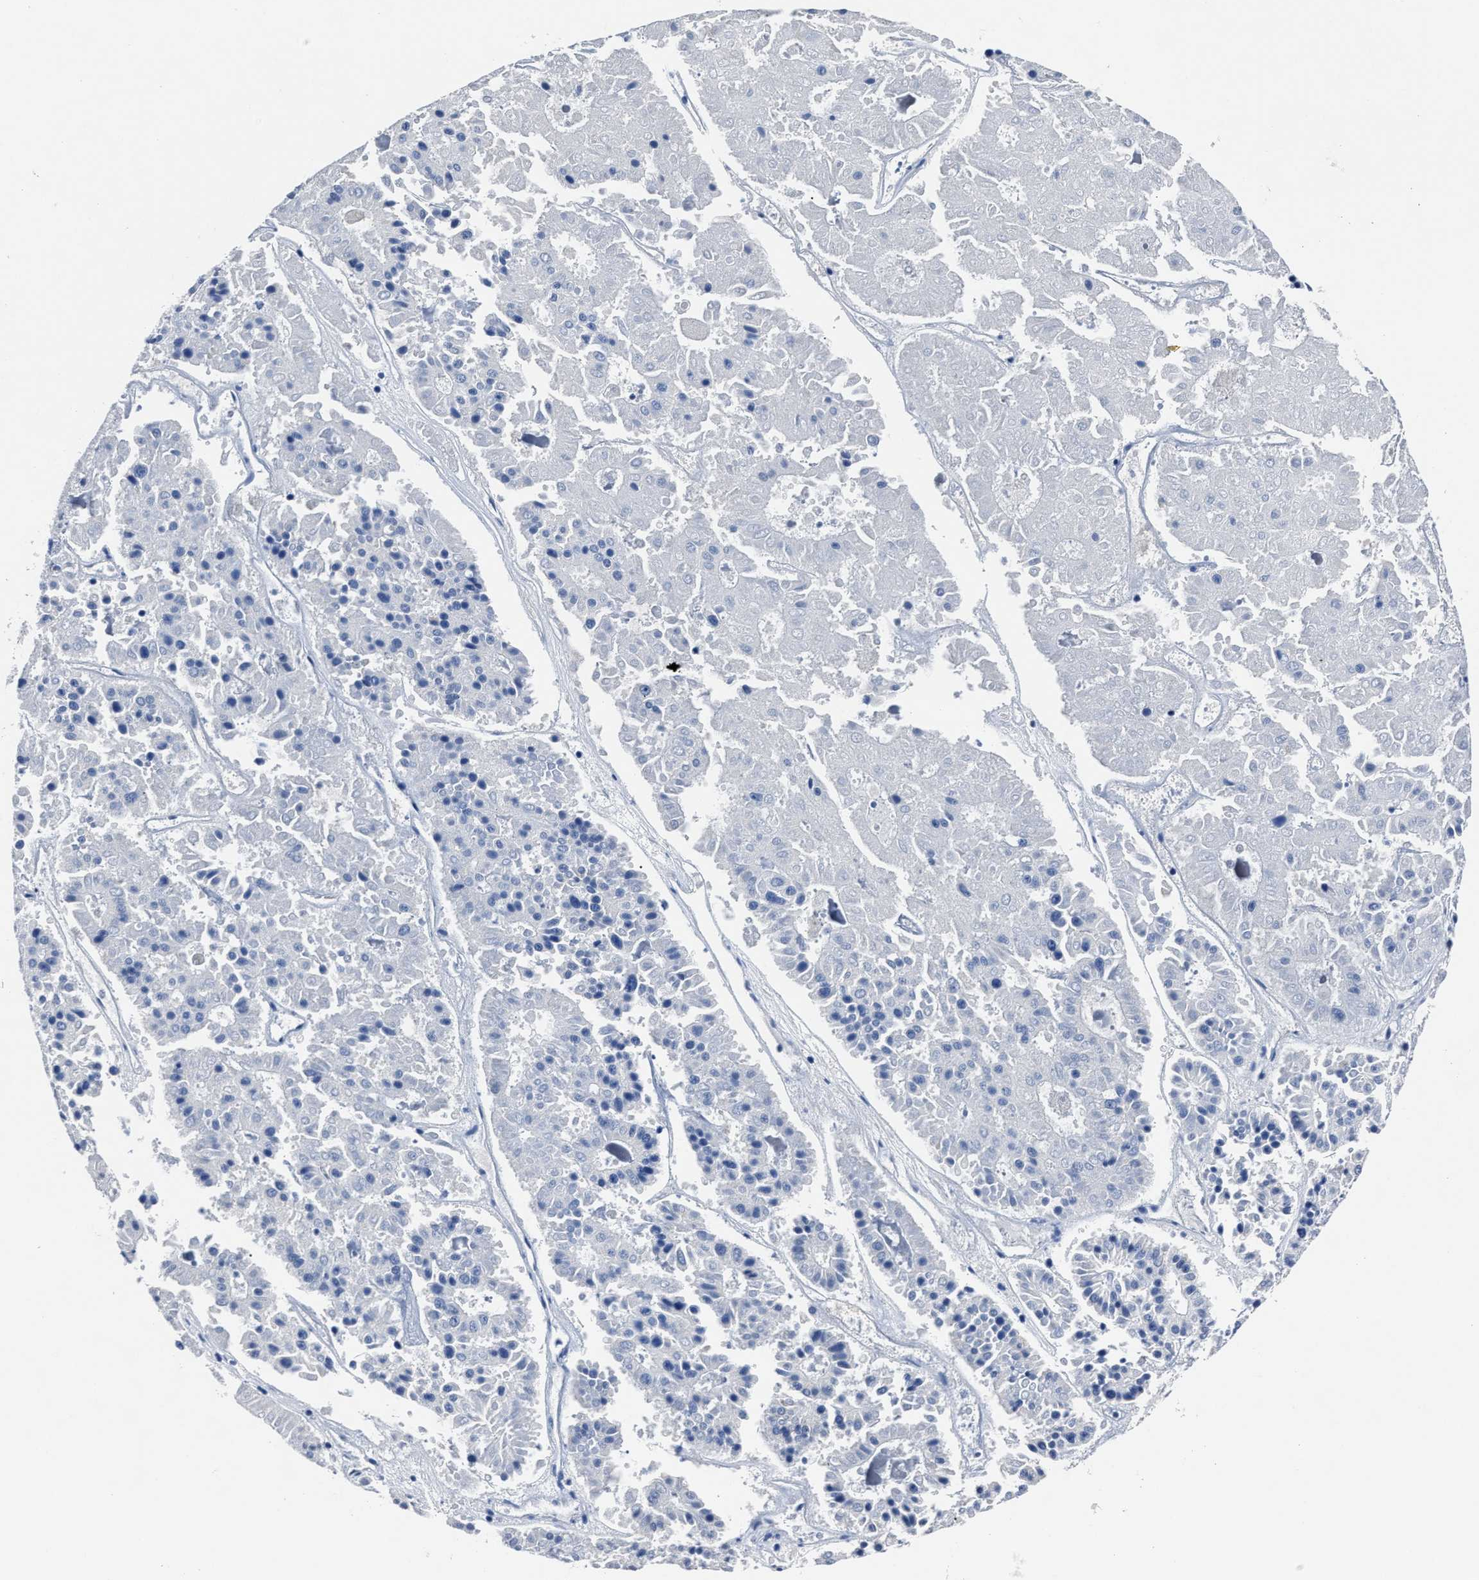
{"staining": {"intensity": "negative", "quantity": "none", "location": "none"}, "tissue": "pancreatic cancer", "cell_type": "Tumor cells", "image_type": "cancer", "snomed": [{"axis": "morphology", "description": "Adenocarcinoma, NOS"}, {"axis": "topography", "description": "Pancreas"}], "caption": "This is an immunohistochemistry photomicrograph of pancreatic adenocarcinoma. There is no staining in tumor cells.", "gene": "LAMTOR4", "patient": {"sex": "male", "age": 50}}